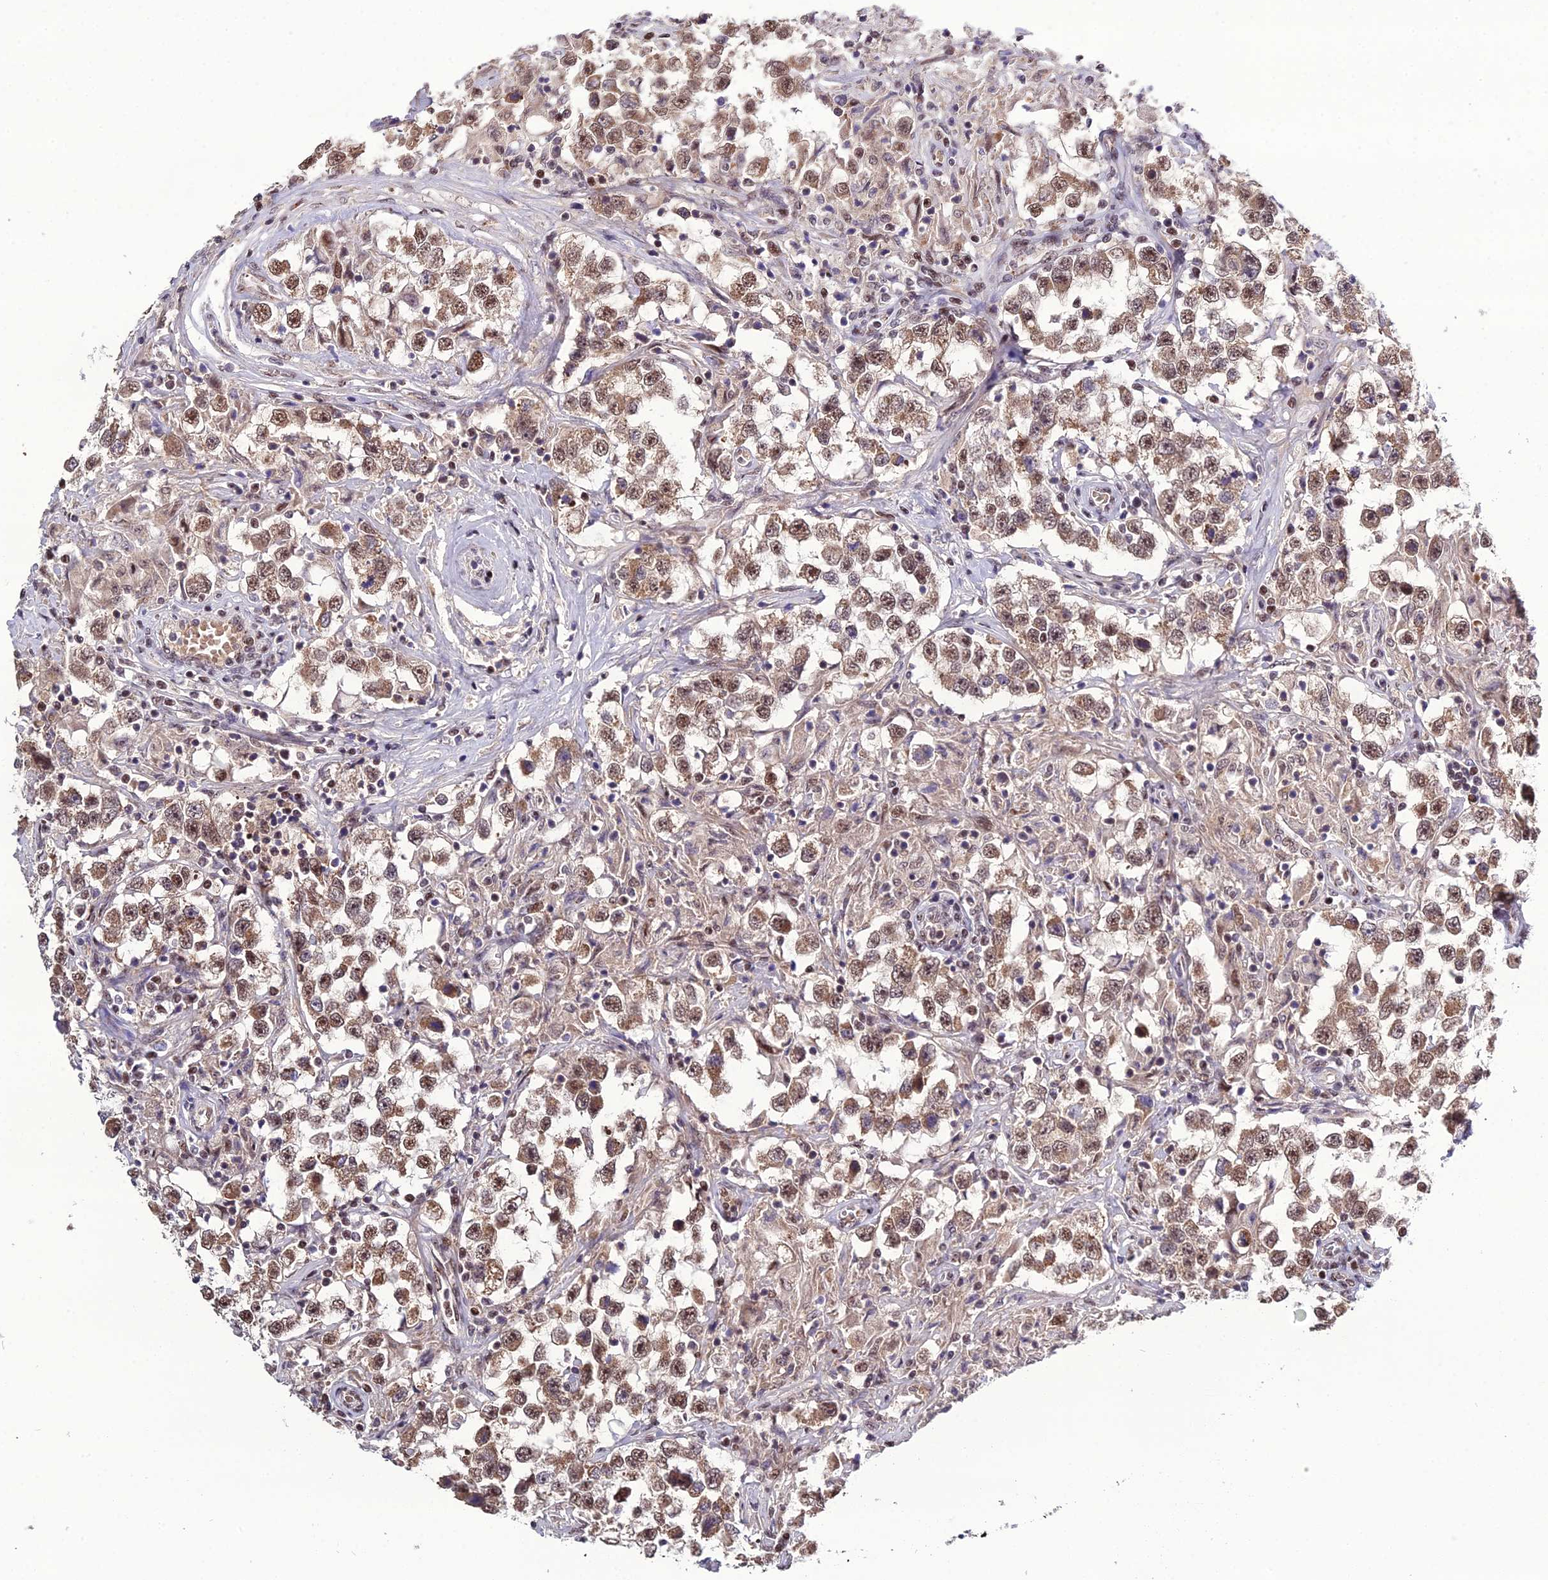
{"staining": {"intensity": "moderate", "quantity": ">75%", "location": "cytoplasmic/membranous,nuclear"}, "tissue": "testis cancer", "cell_type": "Tumor cells", "image_type": "cancer", "snomed": [{"axis": "morphology", "description": "Seminoma, NOS"}, {"axis": "topography", "description": "Testis"}], "caption": "Immunohistochemical staining of seminoma (testis) exhibits medium levels of moderate cytoplasmic/membranous and nuclear protein staining in approximately >75% of tumor cells.", "gene": "ARL2", "patient": {"sex": "male", "age": 46}}